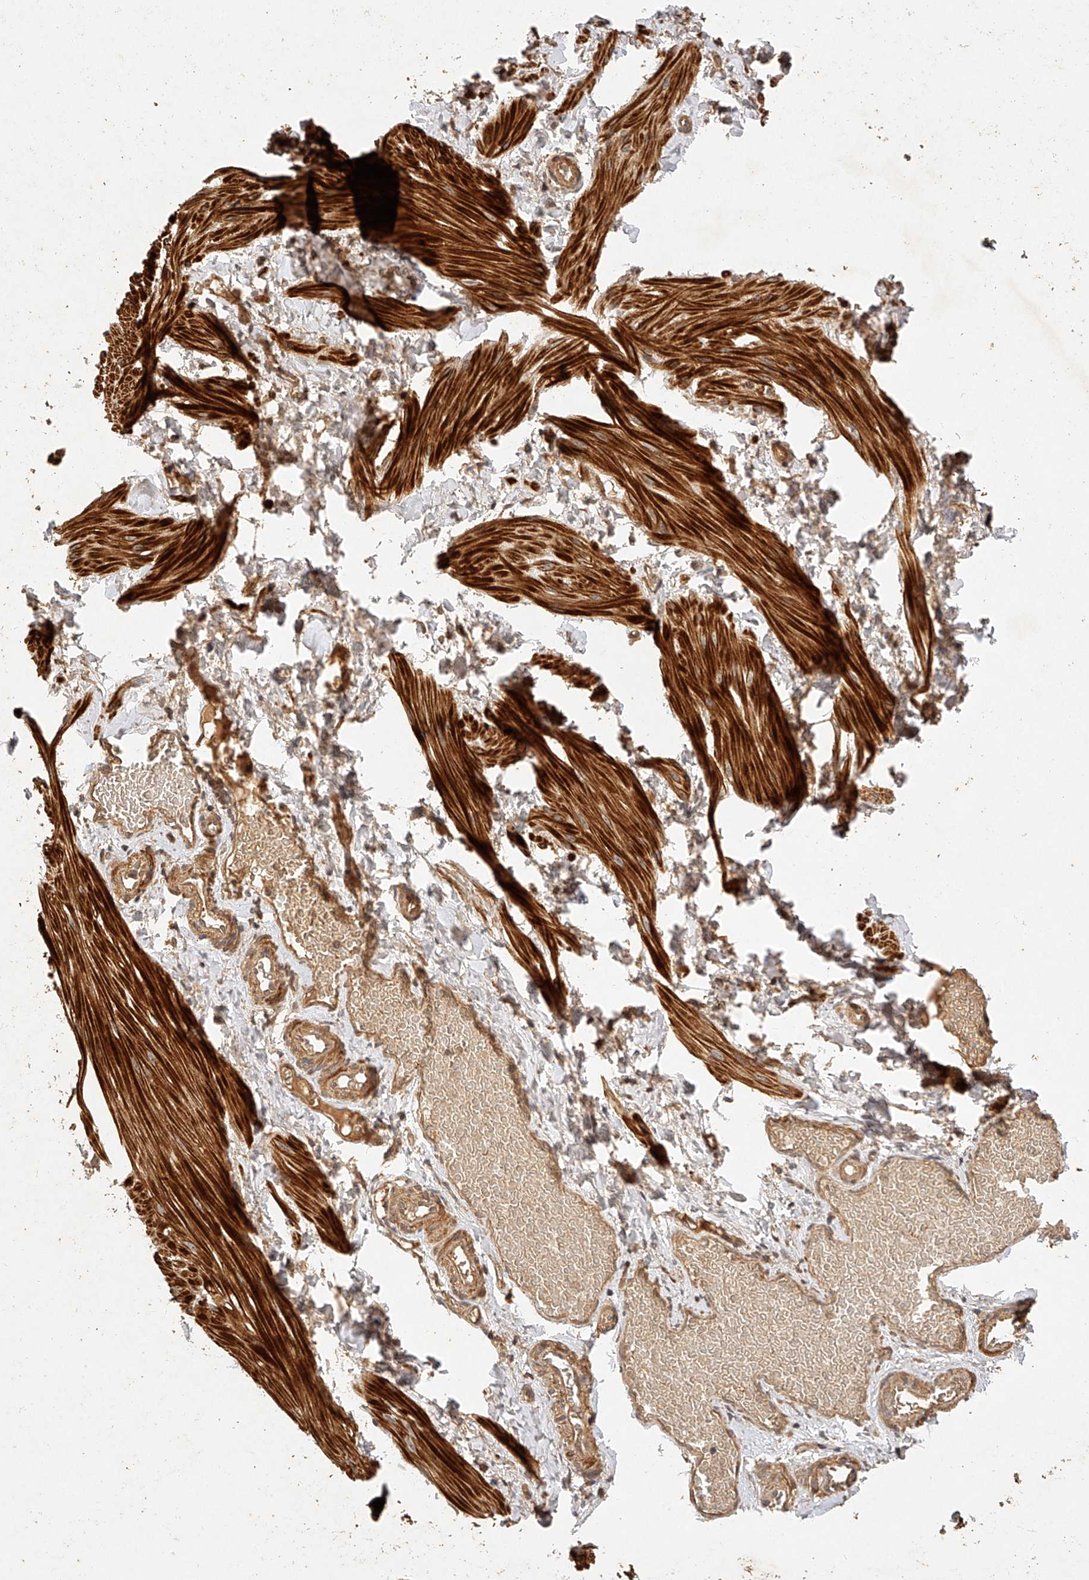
{"staining": {"intensity": "strong", "quantity": ">75%", "location": "cytoplasmic/membranous"}, "tissue": "smooth muscle", "cell_type": "Smooth muscle cells", "image_type": "normal", "snomed": [{"axis": "morphology", "description": "Normal tissue, NOS"}, {"axis": "topography", "description": "Smooth muscle"}], "caption": "This photomicrograph displays benign smooth muscle stained with immunohistochemistry to label a protein in brown. The cytoplasmic/membranous of smooth muscle cells show strong positivity for the protein. Nuclei are counter-stained blue.", "gene": "NSMAF", "patient": {"sex": "male", "age": 16}}